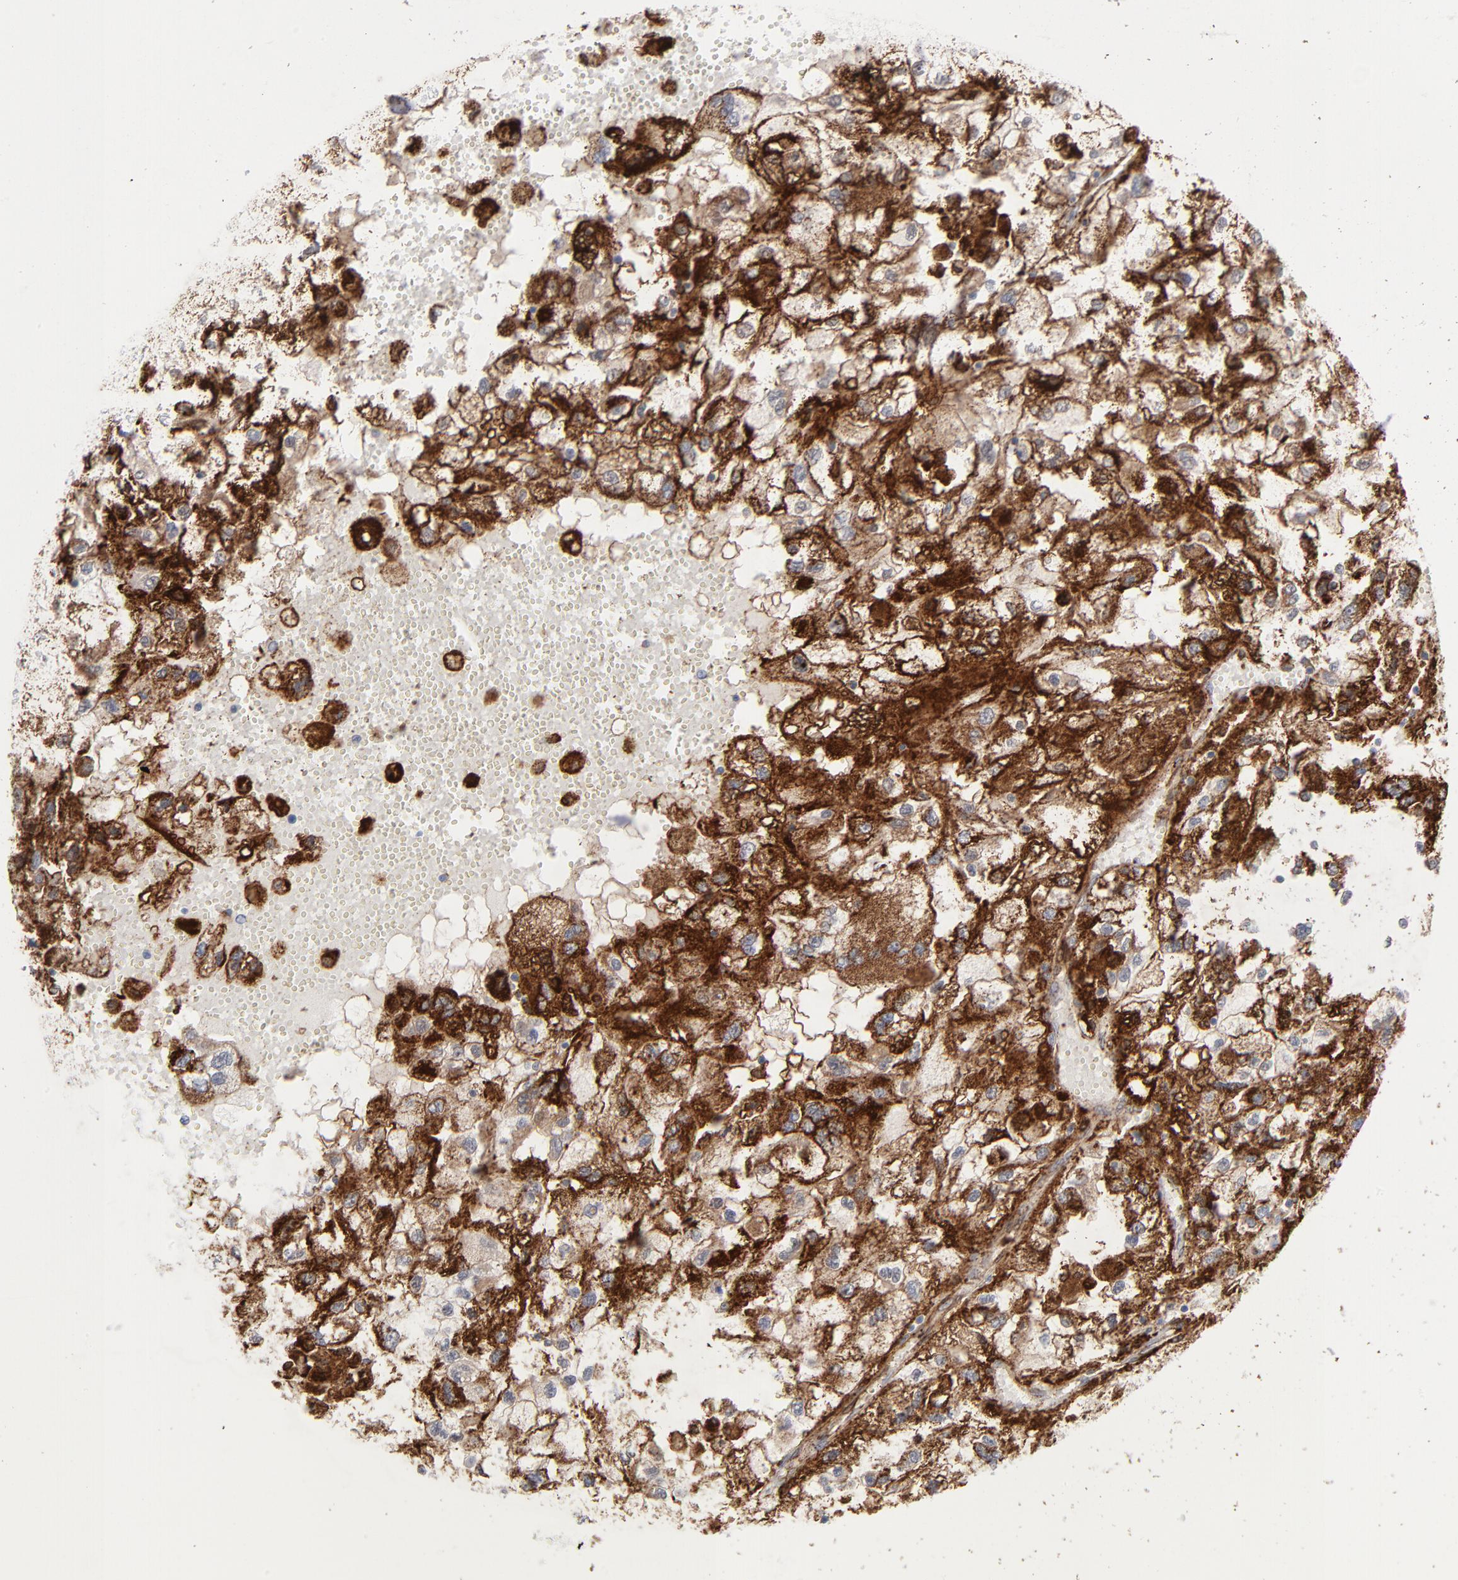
{"staining": {"intensity": "strong", "quantity": ">75%", "location": "cytoplasmic/membranous"}, "tissue": "renal cancer", "cell_type": "Tumor cells", "image_type": "cancer", "snomed": [{"axis": "morphology", "description": "Normal tissue, NOS"}, {"axis": "morphology", "description": "Adenocarcinoma, NOS"}, {"axis": "topography", "description": "Kidney"}], "caption": "The micrograph reveals staining of adenocarcinoma (renal), revealing strong cytoplasmic/membranous protein expression (brown color) within tumor cells.", "gene": "ANXA5", "patient": {"sex": "male", "age": 71}}